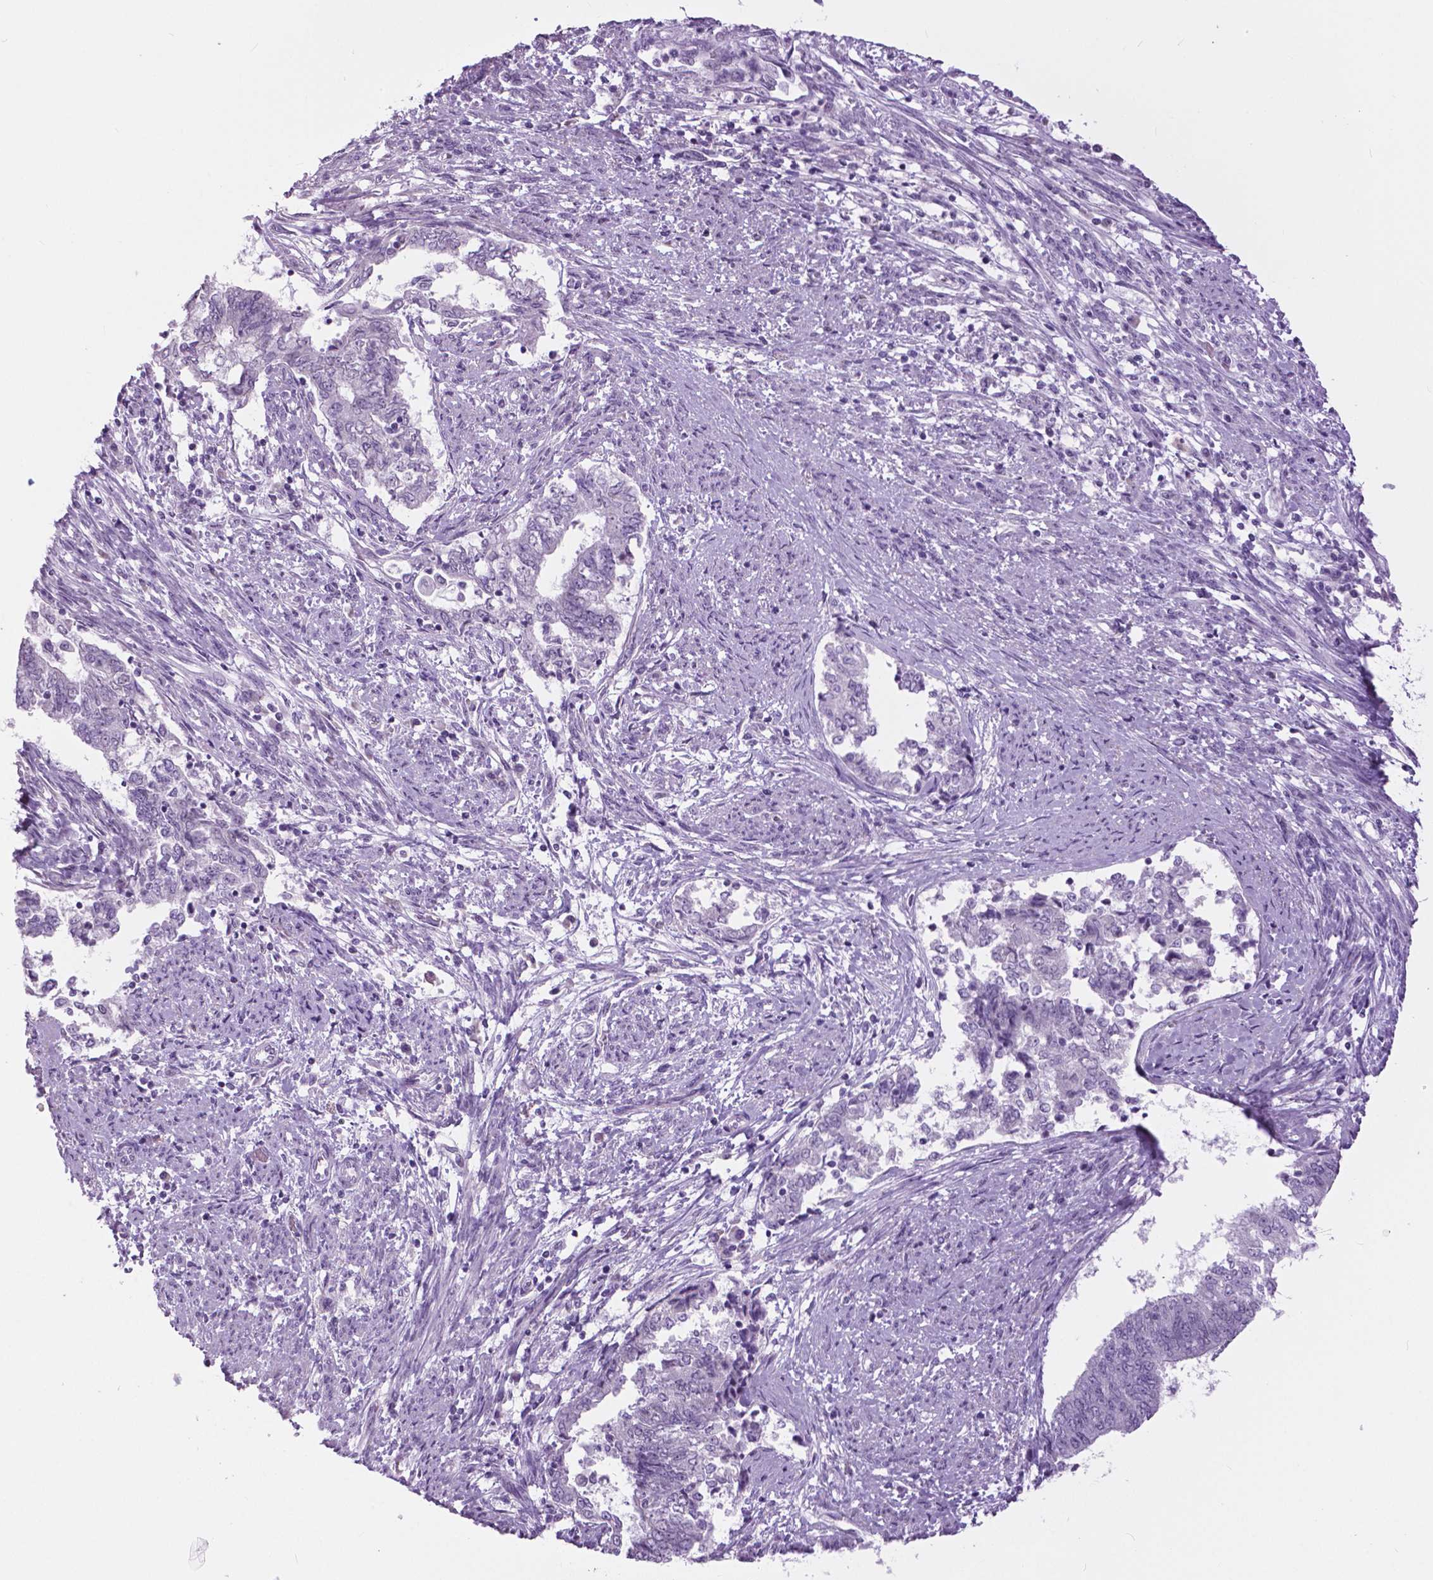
{"staining": {"intensity": "negative", "quantity": "none", "location": "none"}, "tissue": "endometrial cancer", "cell_type": "Tumor cells", "image_type": "cancer", "snomed": [{"axis": "morphology", "description": "Adenocarcinoma, NOS"}, {"axis": "topography", "description": "Endometrium"}], "caption": "There is no significant positivity in tumor cells of adenocarcinoma (endometrial). Brightfield microscopy of immunohistochemistry (IHC) stained with DAB (3,3'-diaminobenzidine) (brown) and hematoxylin (blue), captured at high magnification.", "gene": "MYOM1", "patient": {"sex": "female", "age": 65}}